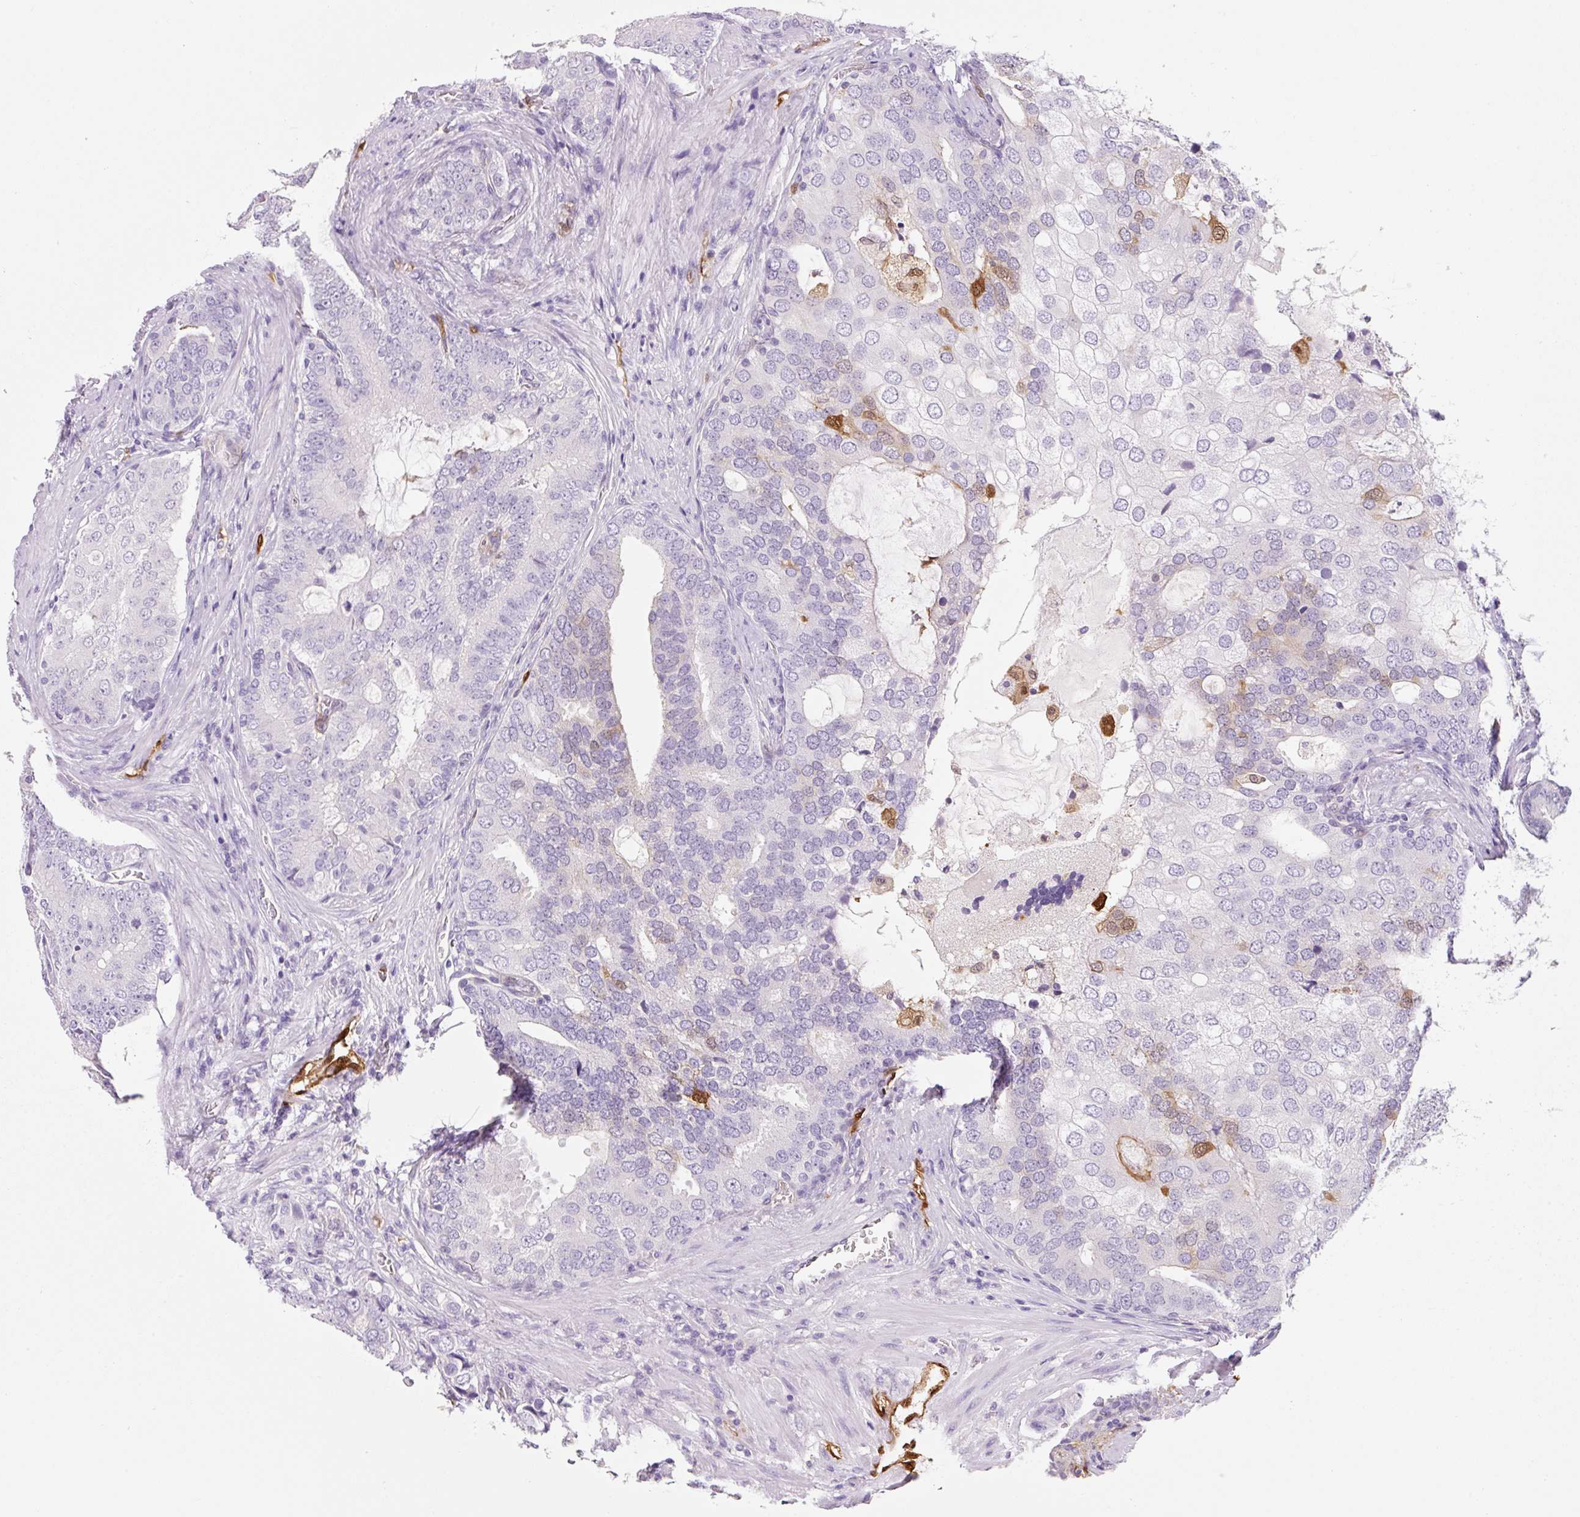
{"staining": {"intensity": "negative", "quantity": "none", "location": "none"}, "tissue": "prostate cancer", "cell_type": "Tumor cells", "image_type": "cancer", "snomed": [{"axis": "morphology", "description": "Adenocarcinoma, High grade"}, {"axis": "topography", "description": "Prostate"}], "caption": "Tumor cells are negative for brown protein staining in prostate adenocarcinoma (high-grade).", "gene": "FABP5", "patient": {"sex": "male", "age": 55}}